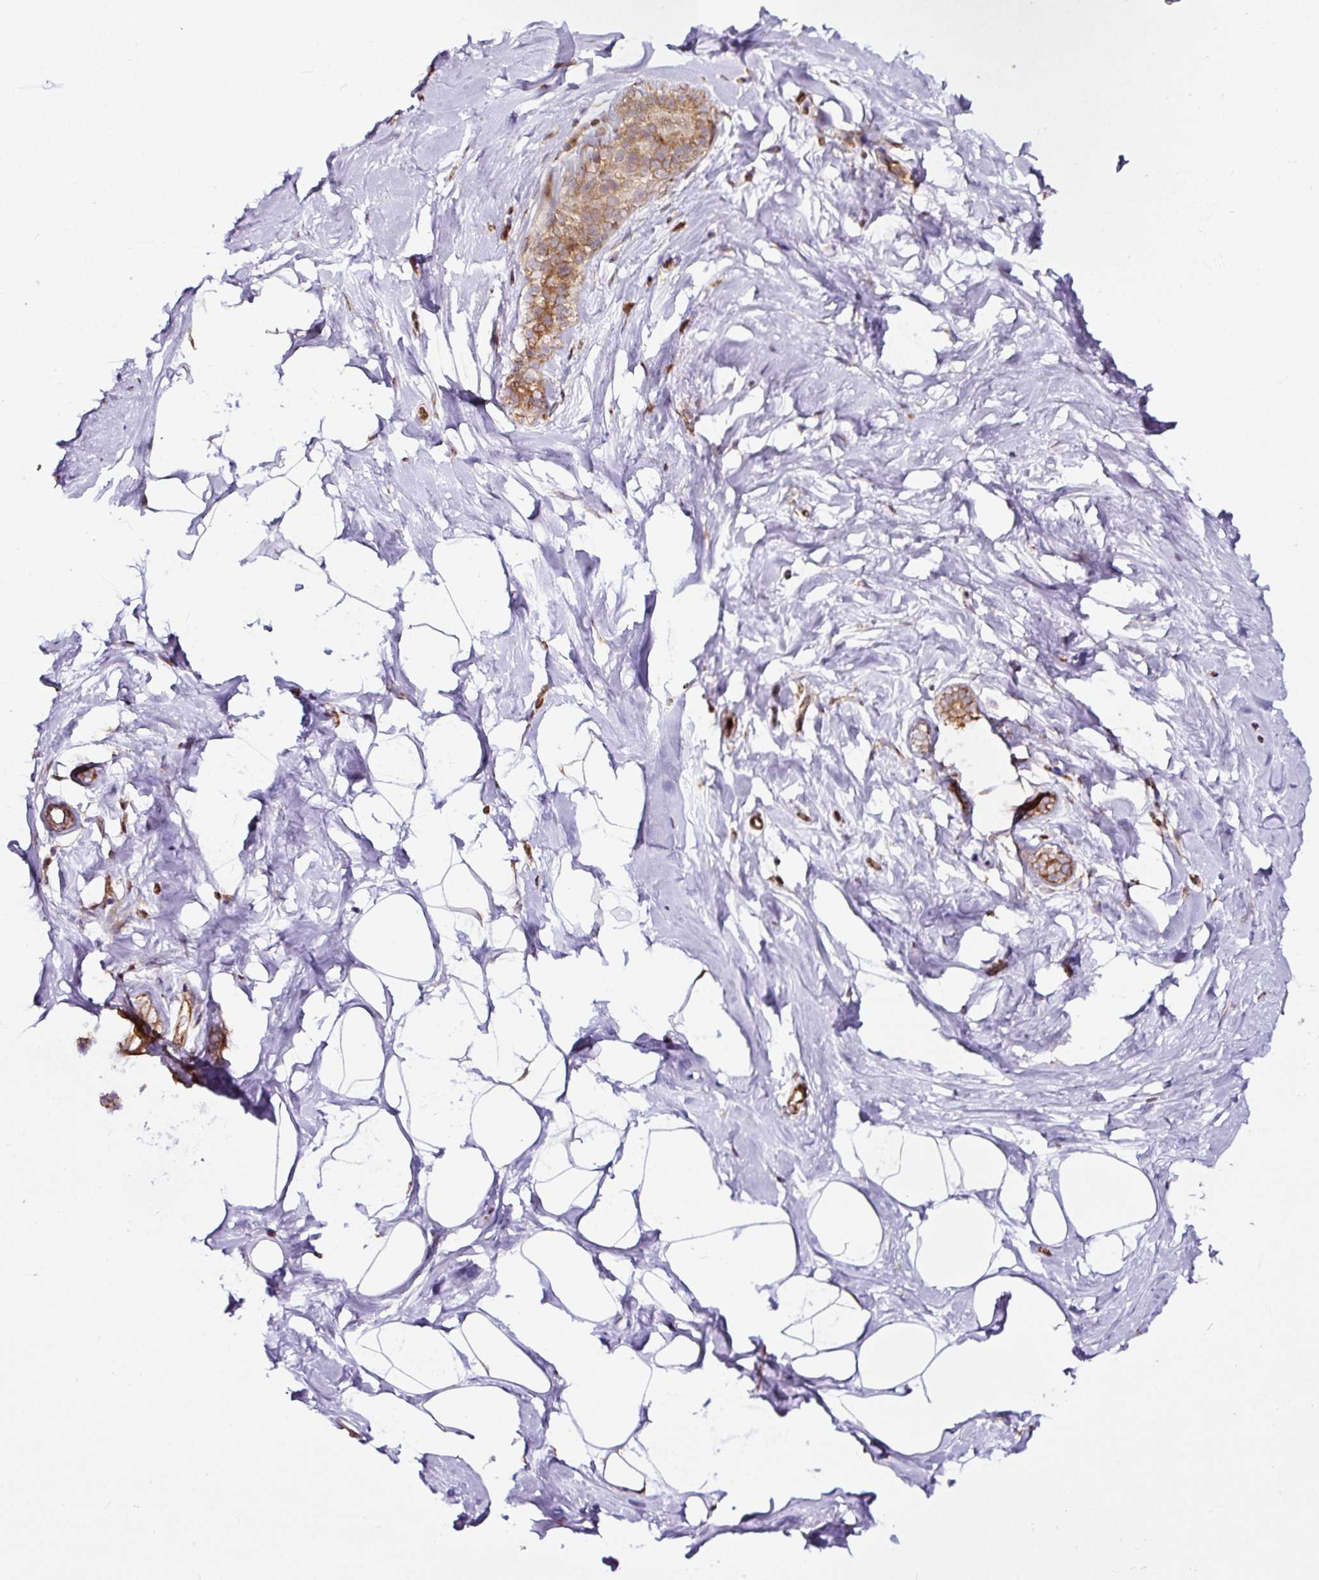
{"staining": {"intensity": "negative", "quantity": "none", "location": "none"}, "tissue": "breast", "cell_type": "Adipocytes", "image_type": "normal", "snomed": [{"axis": "morphology", "description": "Normal tissue, NOS"}, {"axis": "topography", "description": "Breast"}], "caption": "This is a image of immunohistochemistry (IHC) staining of unremarkable breast, which shows no staining in adipocytes. (DAB immunohistochemistry visualized using brightfield microscopy, high magnification).", "gene": "KDM4E", "patient": {"sex": "female", "age": 32}}